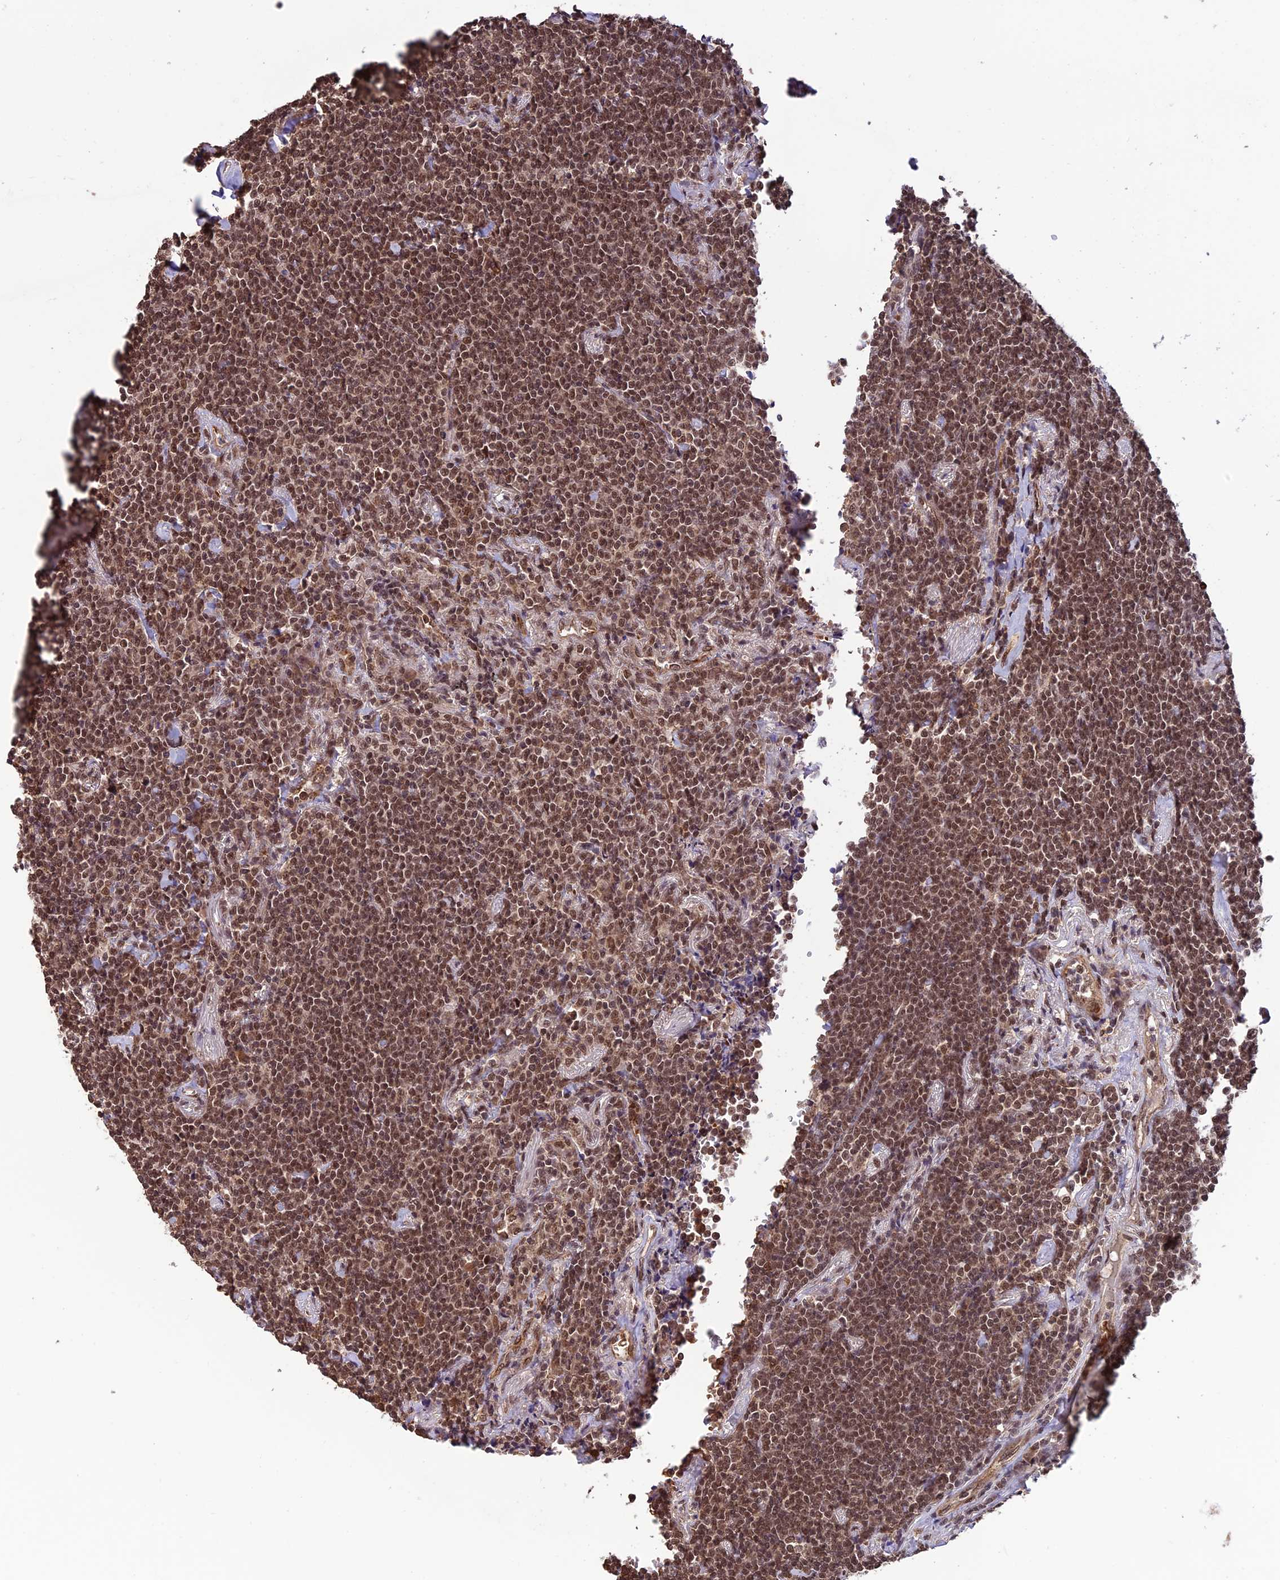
{"staining": {"intensity": "moderate", "quantity": ">75%", "location": "nuclear"}, "tissue": "lymphoma", "cell_type": "Tumor cells", "image_type": "cancer", "snomed": [{"axis": "morphology", "description": "Malignant lymphoma, non-Hodgkin's type, Low grade"}, {"axis": "topography", "description": "Lung"}], "caption": "The histopathology image shows a brown stain indicating the presence of a protein in the nuclear of tumor cells in low-grade malignant lymphoma, non-Hodgkin's type. (DAB = brown stain, brightfield microscopy at high magnification).", "gene": "CABIN1", "patient": {"sex": "female", "age": 71}}